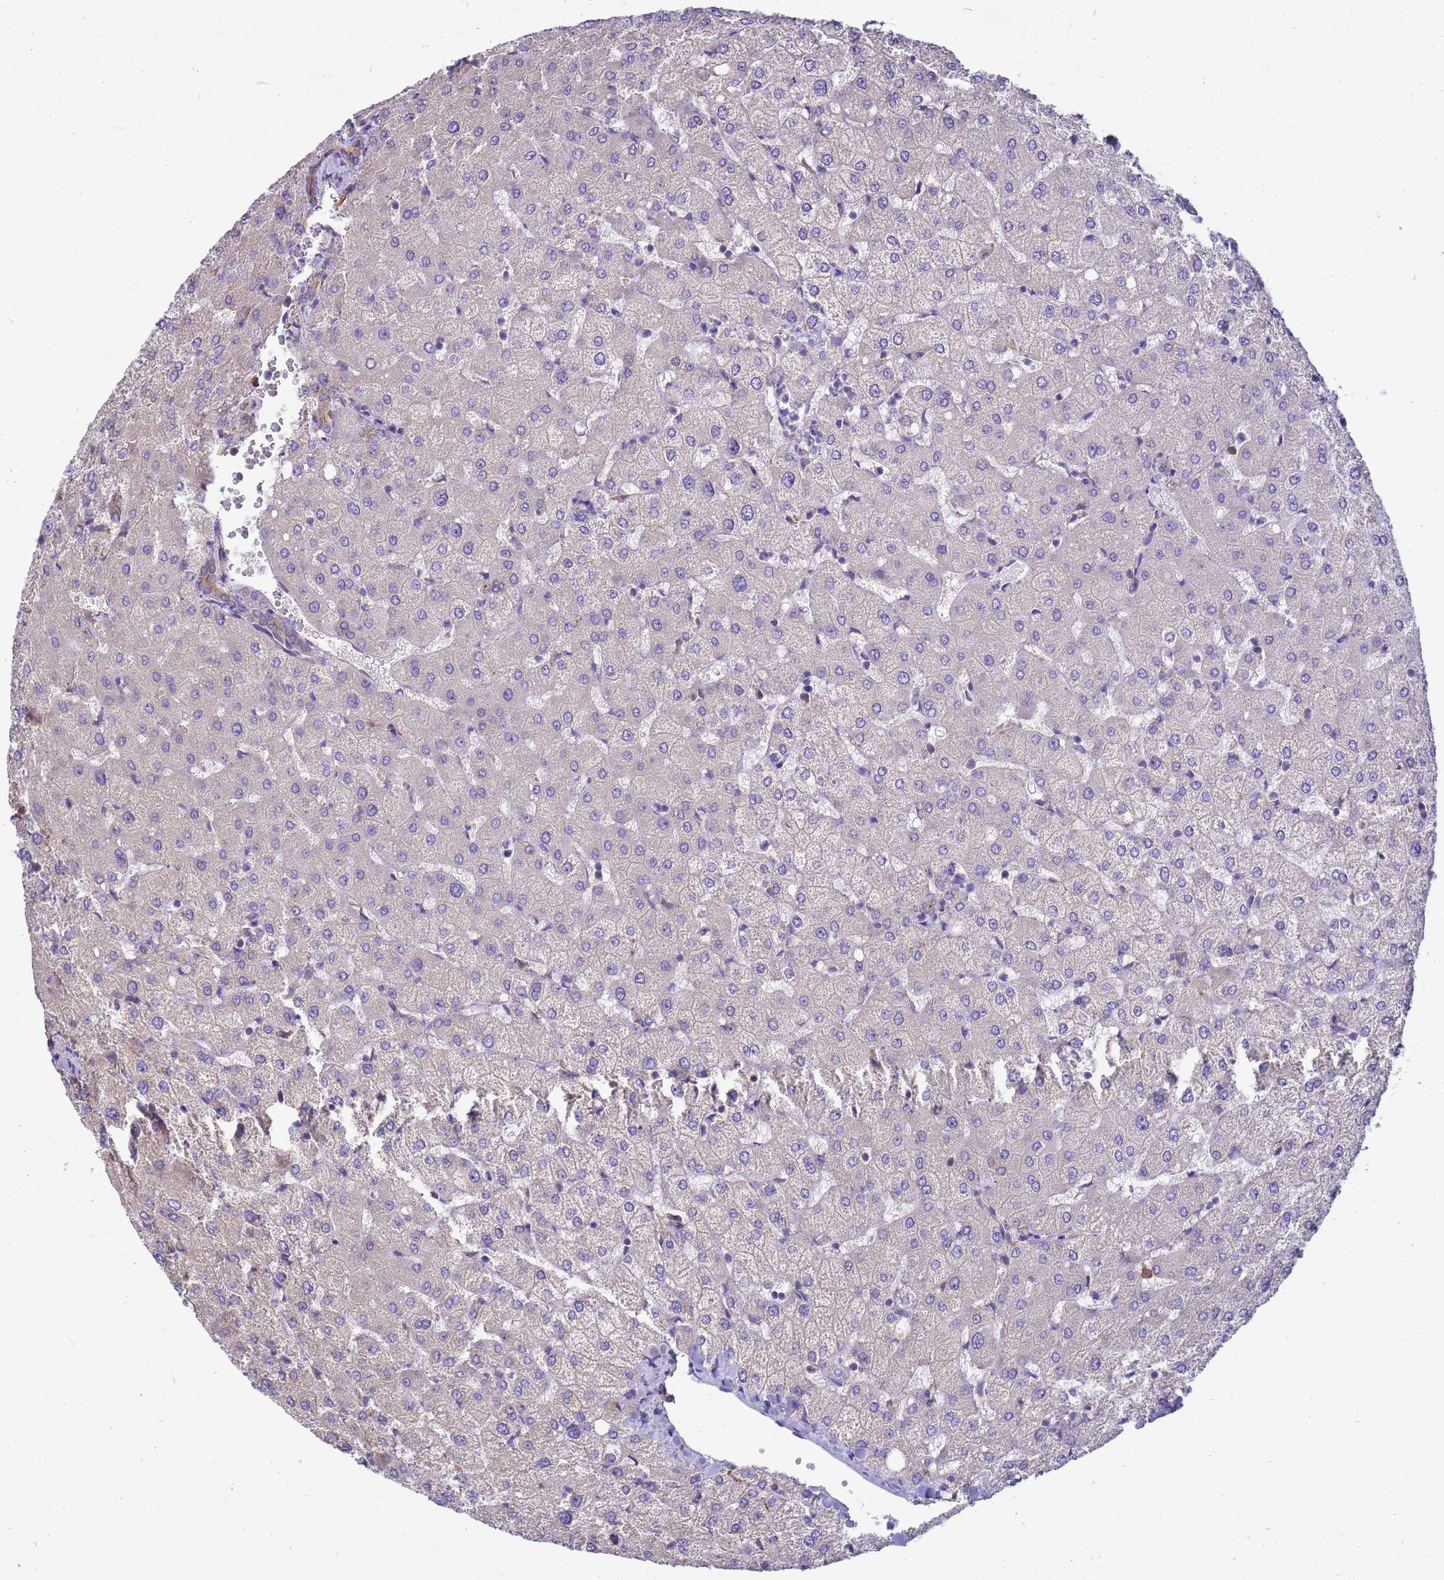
{"staining": {"intensity": "weak", "quantity": ">75%", "location": "cytoplasmic/membranous"}, "tissue": "liver", "cell_type": "Cholangiocytes", "image_type": "normal", "snomed": [{"axis": "morphology", "description": "Normal tissue, NOS"}, {"axis": "topography", "description": "Liver"}], "caption": "Brown immunohistochemical staining in unremarkable human liver reveals weak cytoplasmic/membranous positivity in about >75% of cholangiocytes.", "gene": "ENSG00000198211", "patient": {"sex": "female", "age": 54}}